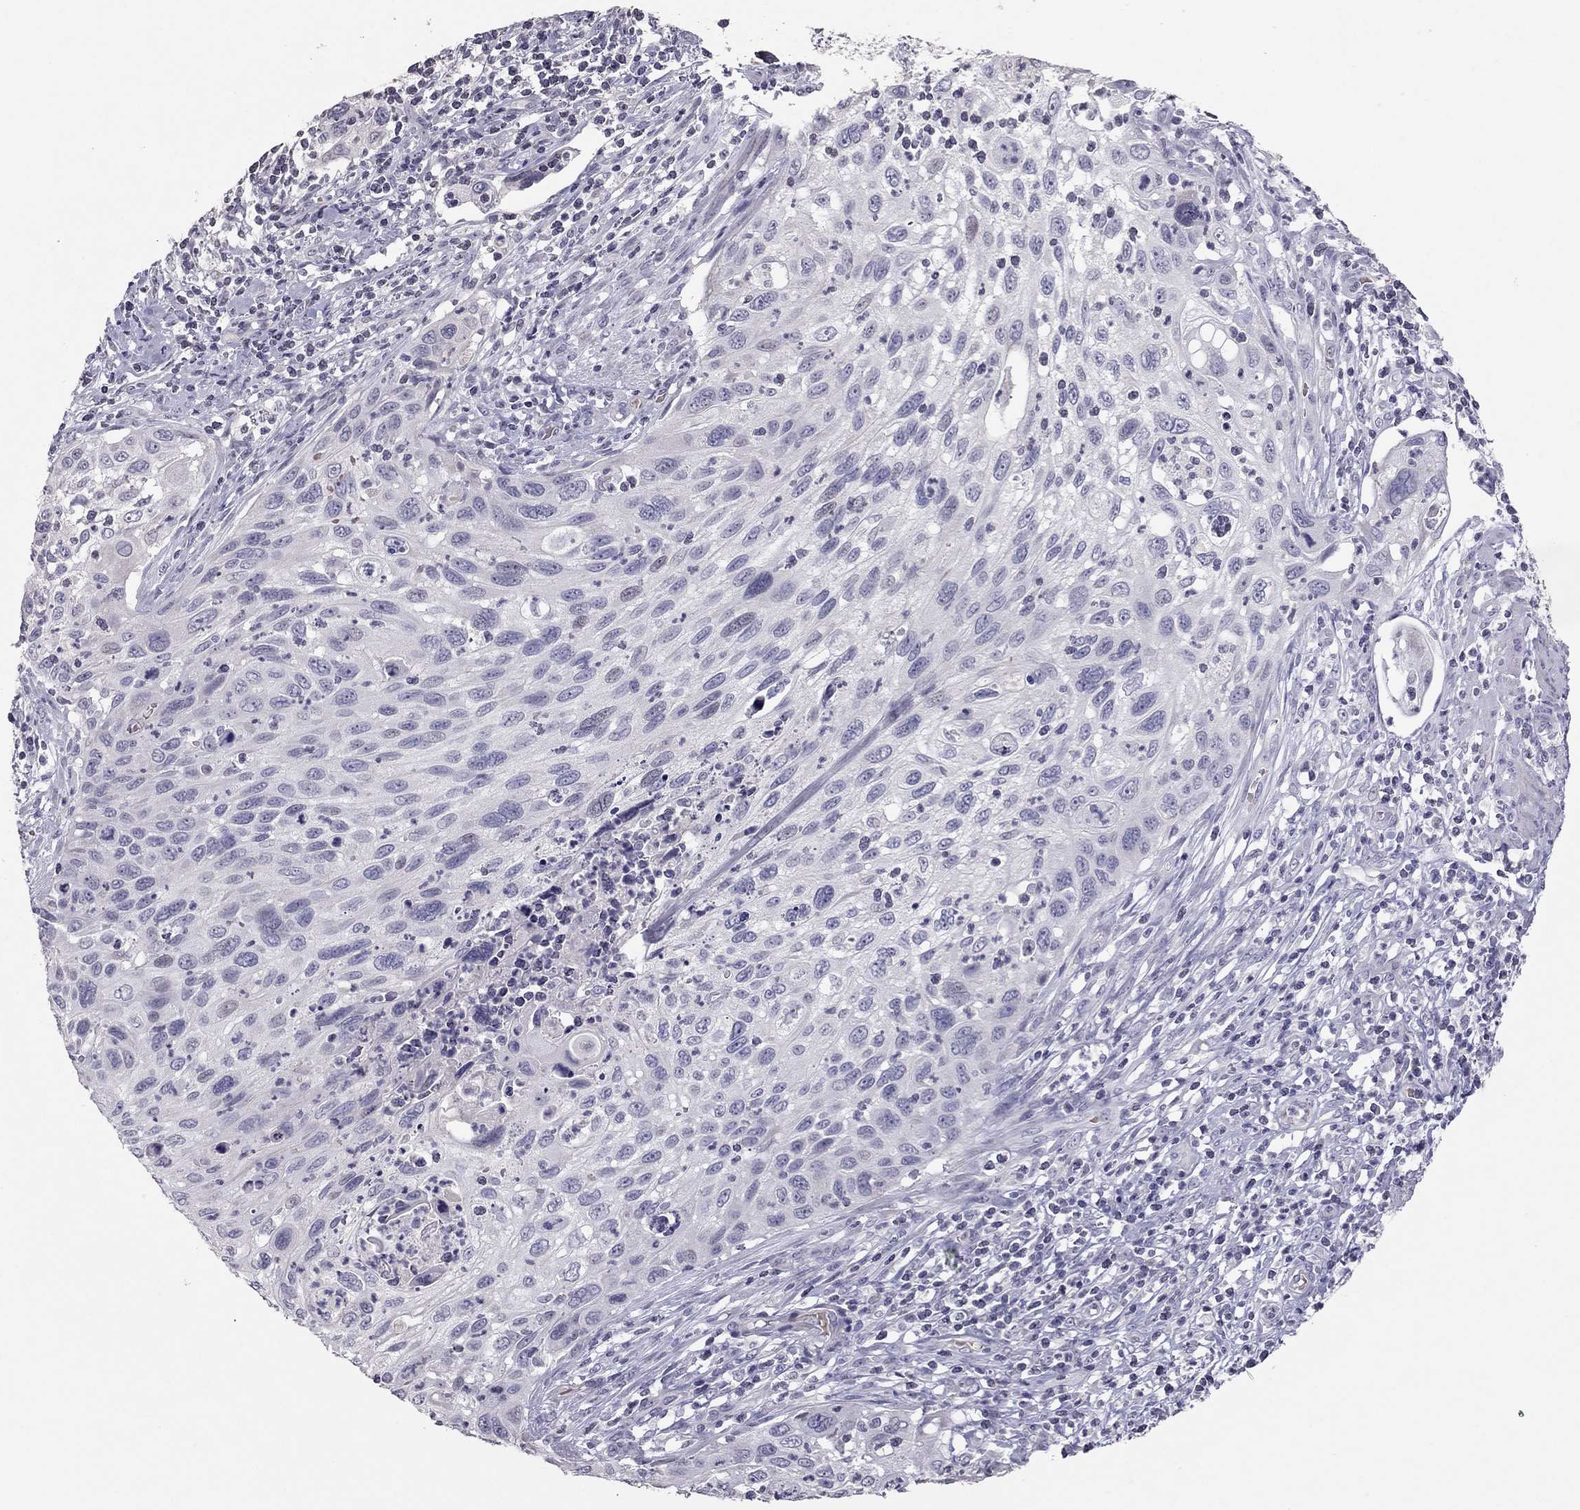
{"staining": {"intensity": "negative", "quantity": "none", "location": "none"}, "tissue": "cervical cancer", "cell_type": "Tumor cells", "image_type": "cancer", "snomed": [{"axis": "morphology", "description": "Squamous cell carcinoma, NOS"}, {"axis": "topography", "description": "Cervix"}], "caption": "DAB (3,3'-diaminobenzidine) immunohistochemical staining of human cervical cancer displays no significant expression in tumor cells.", "gene": "TSHB", "patient": {"sex": "female", "age": 70}}